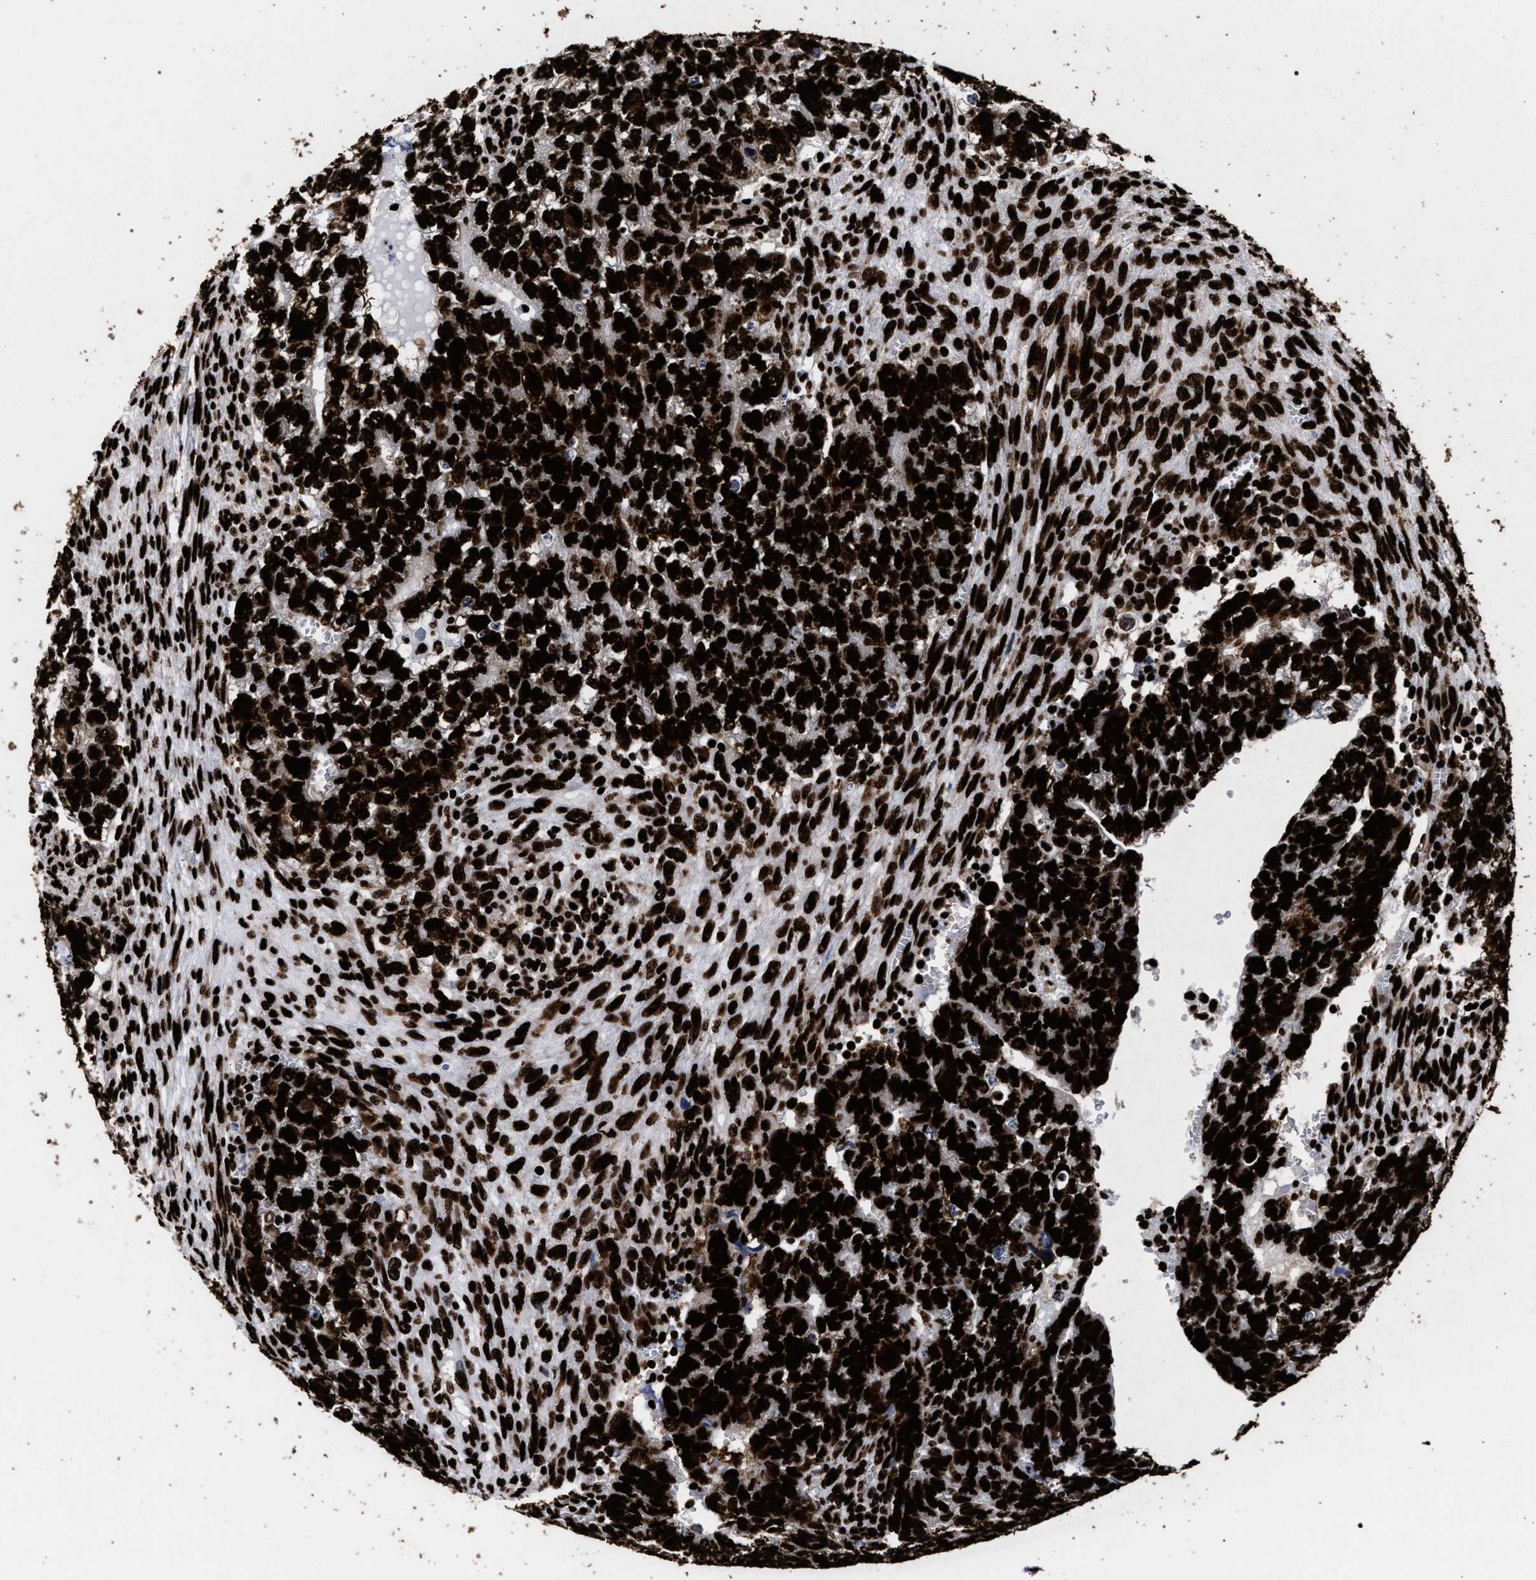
{"staining": {"intensity": "strong", "quantity": ">75%", "location": "nuclear"}, "tissue": "testis cancer", "cell_type": "Tumor cells", "image_type": "cancer", "snomed": [{"axis": "morphology", "description": "Seminoma, NOS"}, {"axis": "morphology", "description": "Carcinoma, Embryonal, NOS"}, {"axis": "topography", "description": "Testis"}], "caption": "Embryonal carcinoma (testis) was stained to show a protein in brown. There is high levels of strong nuclear expression in about >75% of tumor cells.", "gene": "HNRNPA1", "patient": {"sex": "male", "age": 38}}